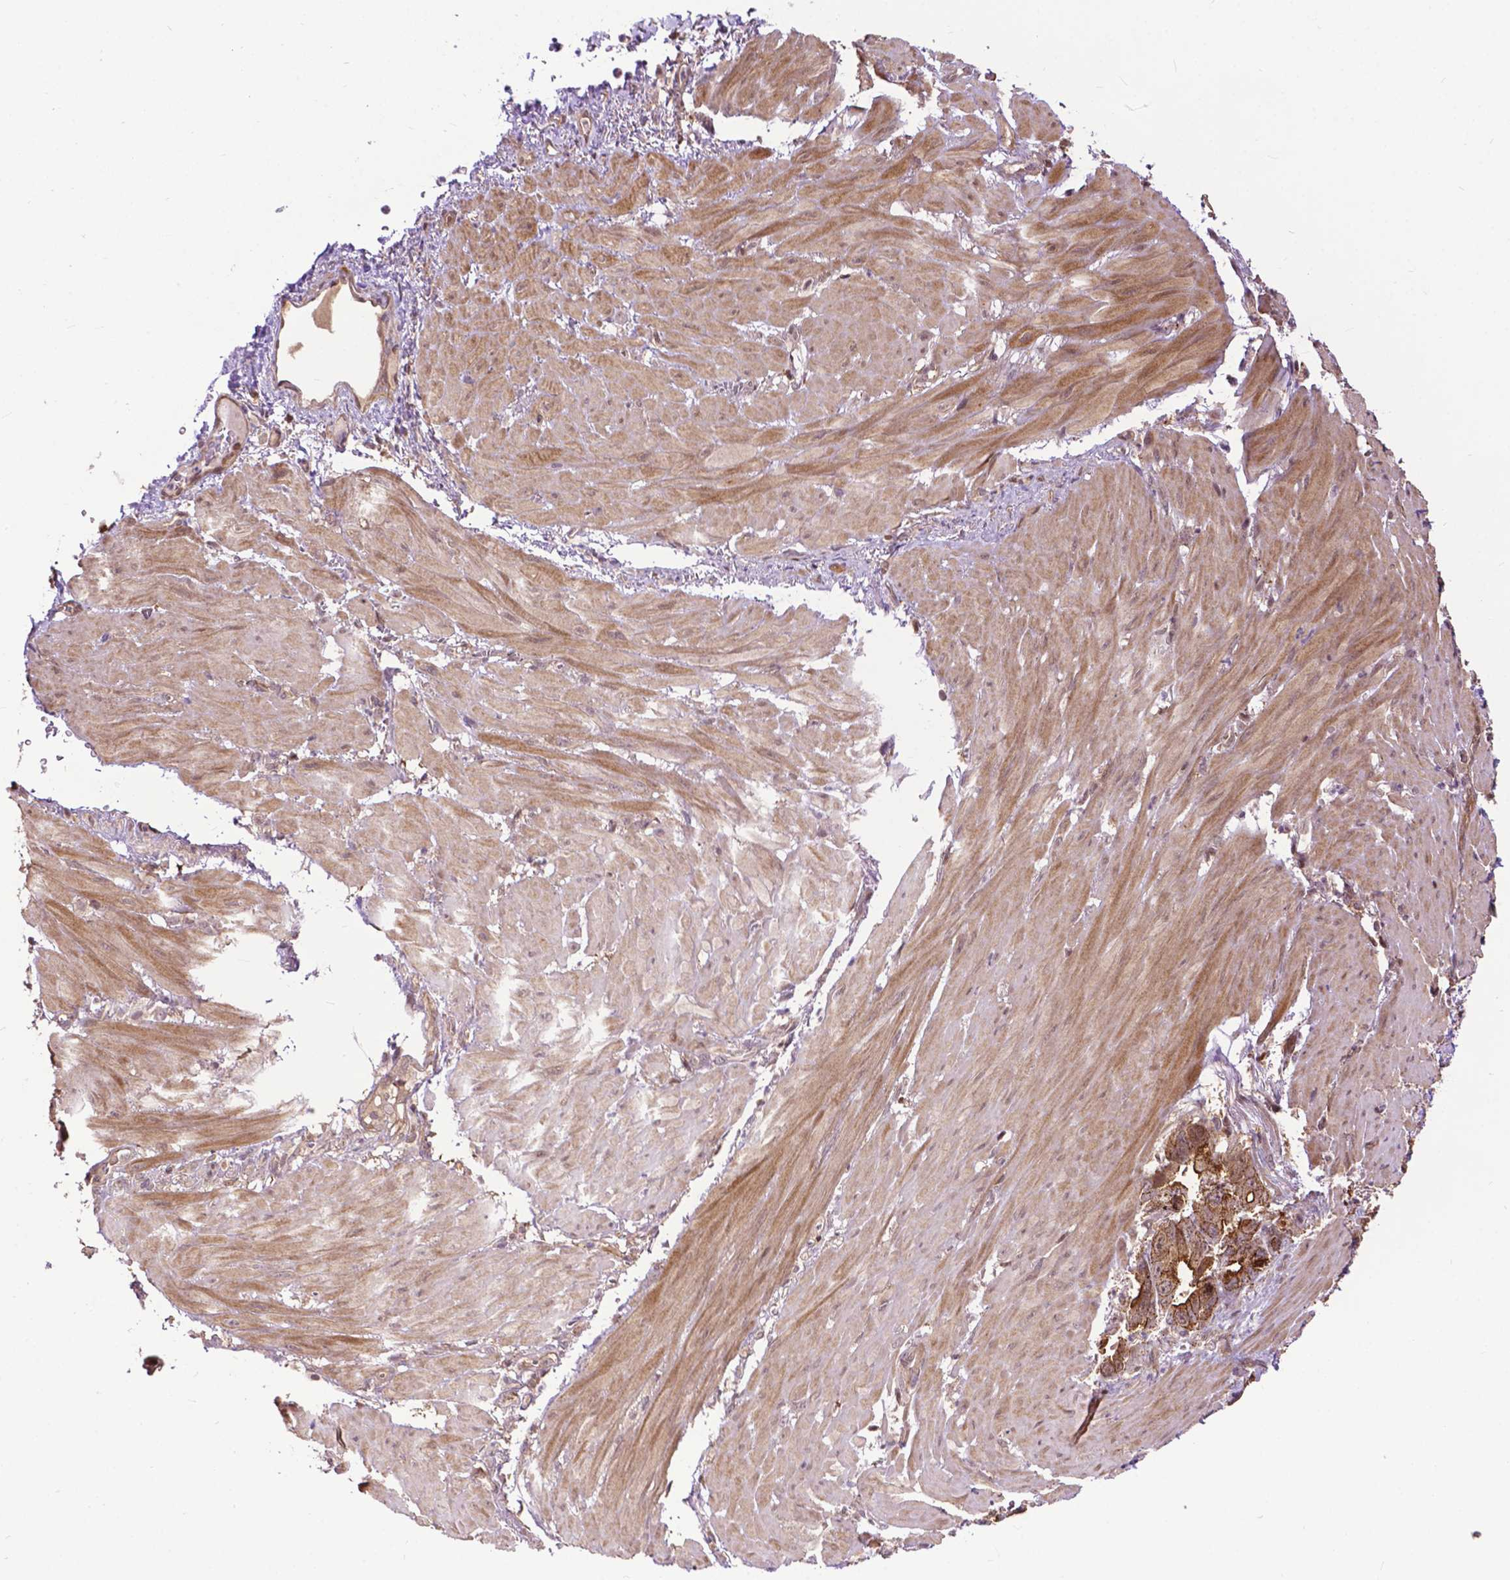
{"staining": {"intensity": "moderate", "quantity": ">75%", "location": "cytoplasmic/membranous"}, "tissue": "stomach cancer", "cell_type": "Tumor cells", "image_type": "cancer", "snomed": [{"axis": "morphology", "description": "Normal tissue, NOS"}, {"axis": "morphology", "description": "Adenocarcinoma, NOS"}, {"axis": "topography", "description": "Esophagus"}, {"axis": "topography", "description": "Stomach, upper"}], "caption": "Immunohistochemical staining of stomach cancer (adenocarcinoma) shows medium levels of moderate cytoplasmic/membranous expression in approximately >75% of tumor cells. The protein of interest is stained brown, and the nuclei are stained in blue (DAB IHC with brightfield microscopy, high magnification).", "gene": "CHMP4A", "patient": {"sex": "male", "age": 74}}